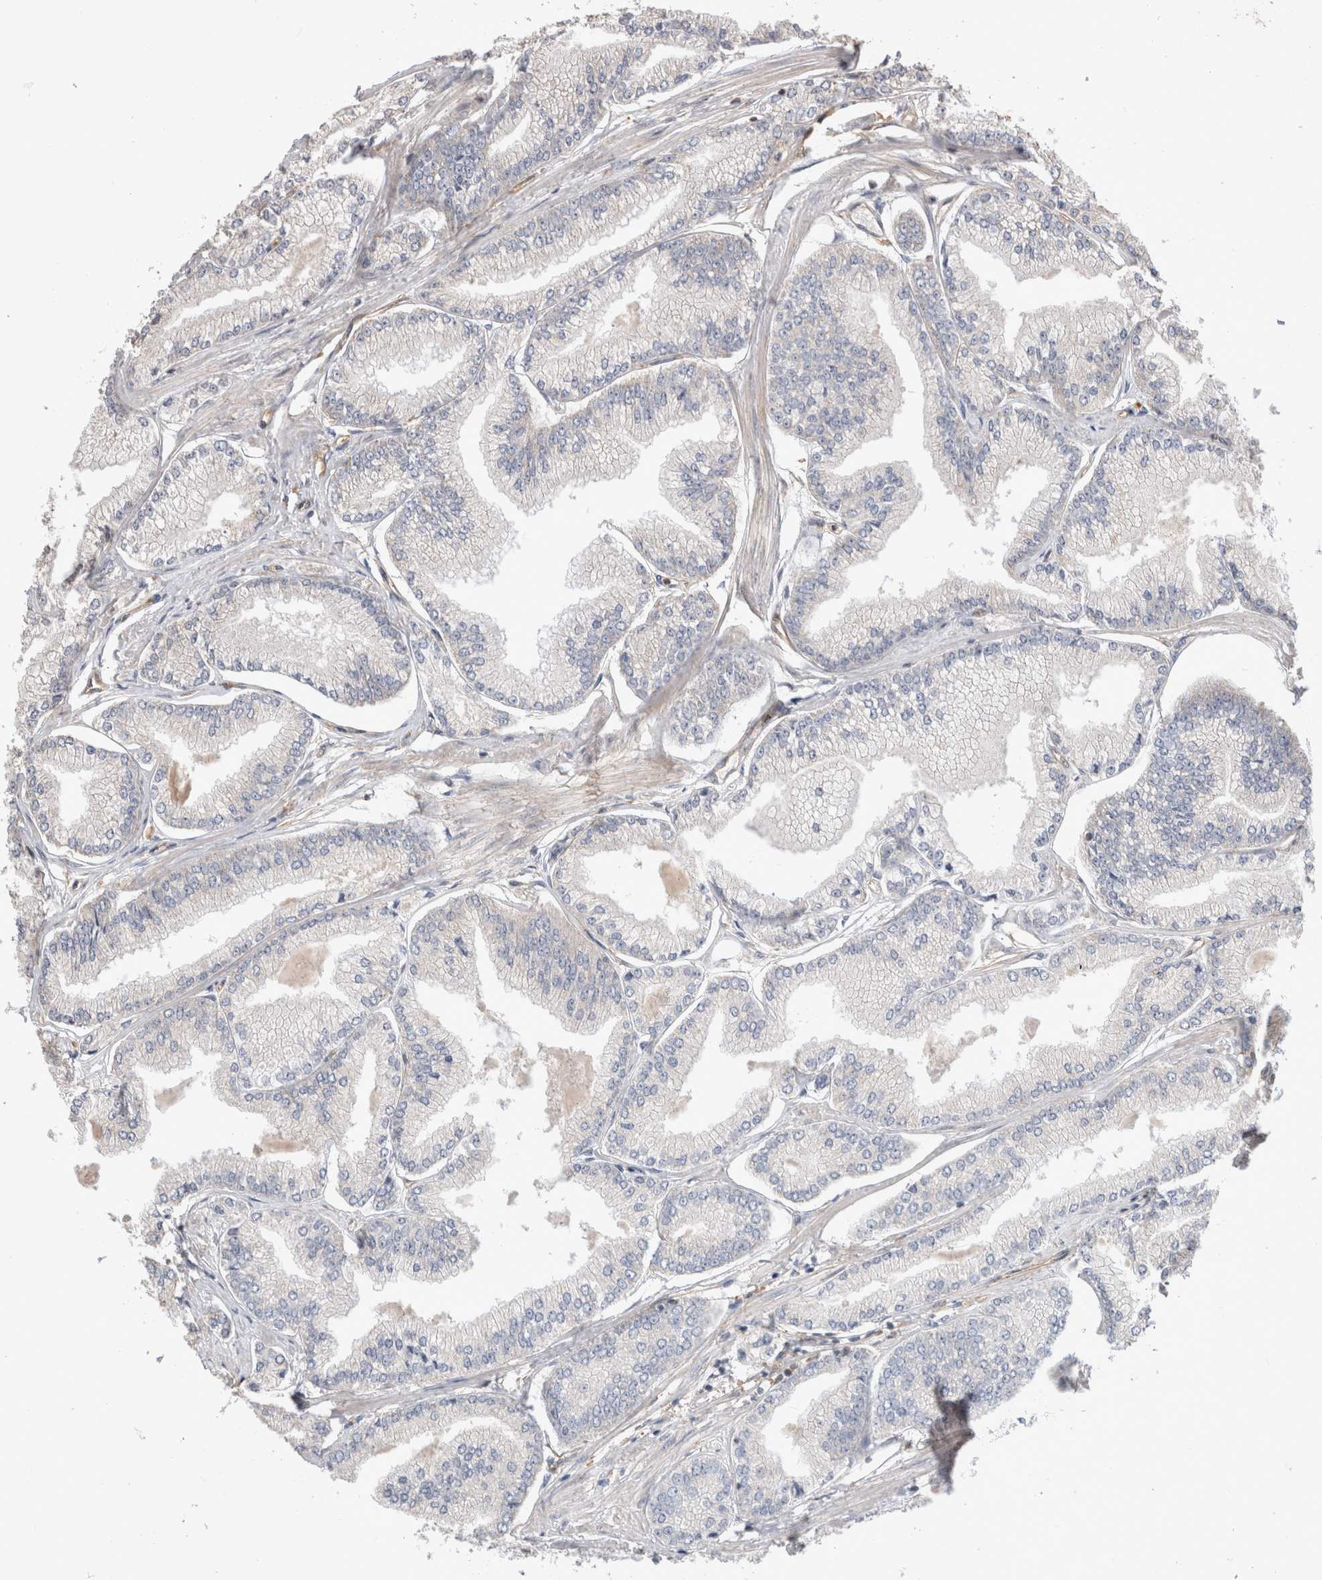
{"staining": {"intensity": "negative", "quantity": "none", "location": "none"}, "tissue": "prostate cancer", "cell_type": "Tumor cells", "image_type": "cancer", "snomed": [{"axis": "morphology", "description": "Adenocarcinoma, Low grade"}, {"axis": "topography", "description": "Prostate"}], "caption": "The immunohistochemistry (IHC) histopathology image has no significant expression in tumor cells of prostate cancer tissue.", "gene": "BNIP2", "patient": {"sex": "male", "age": 52}}